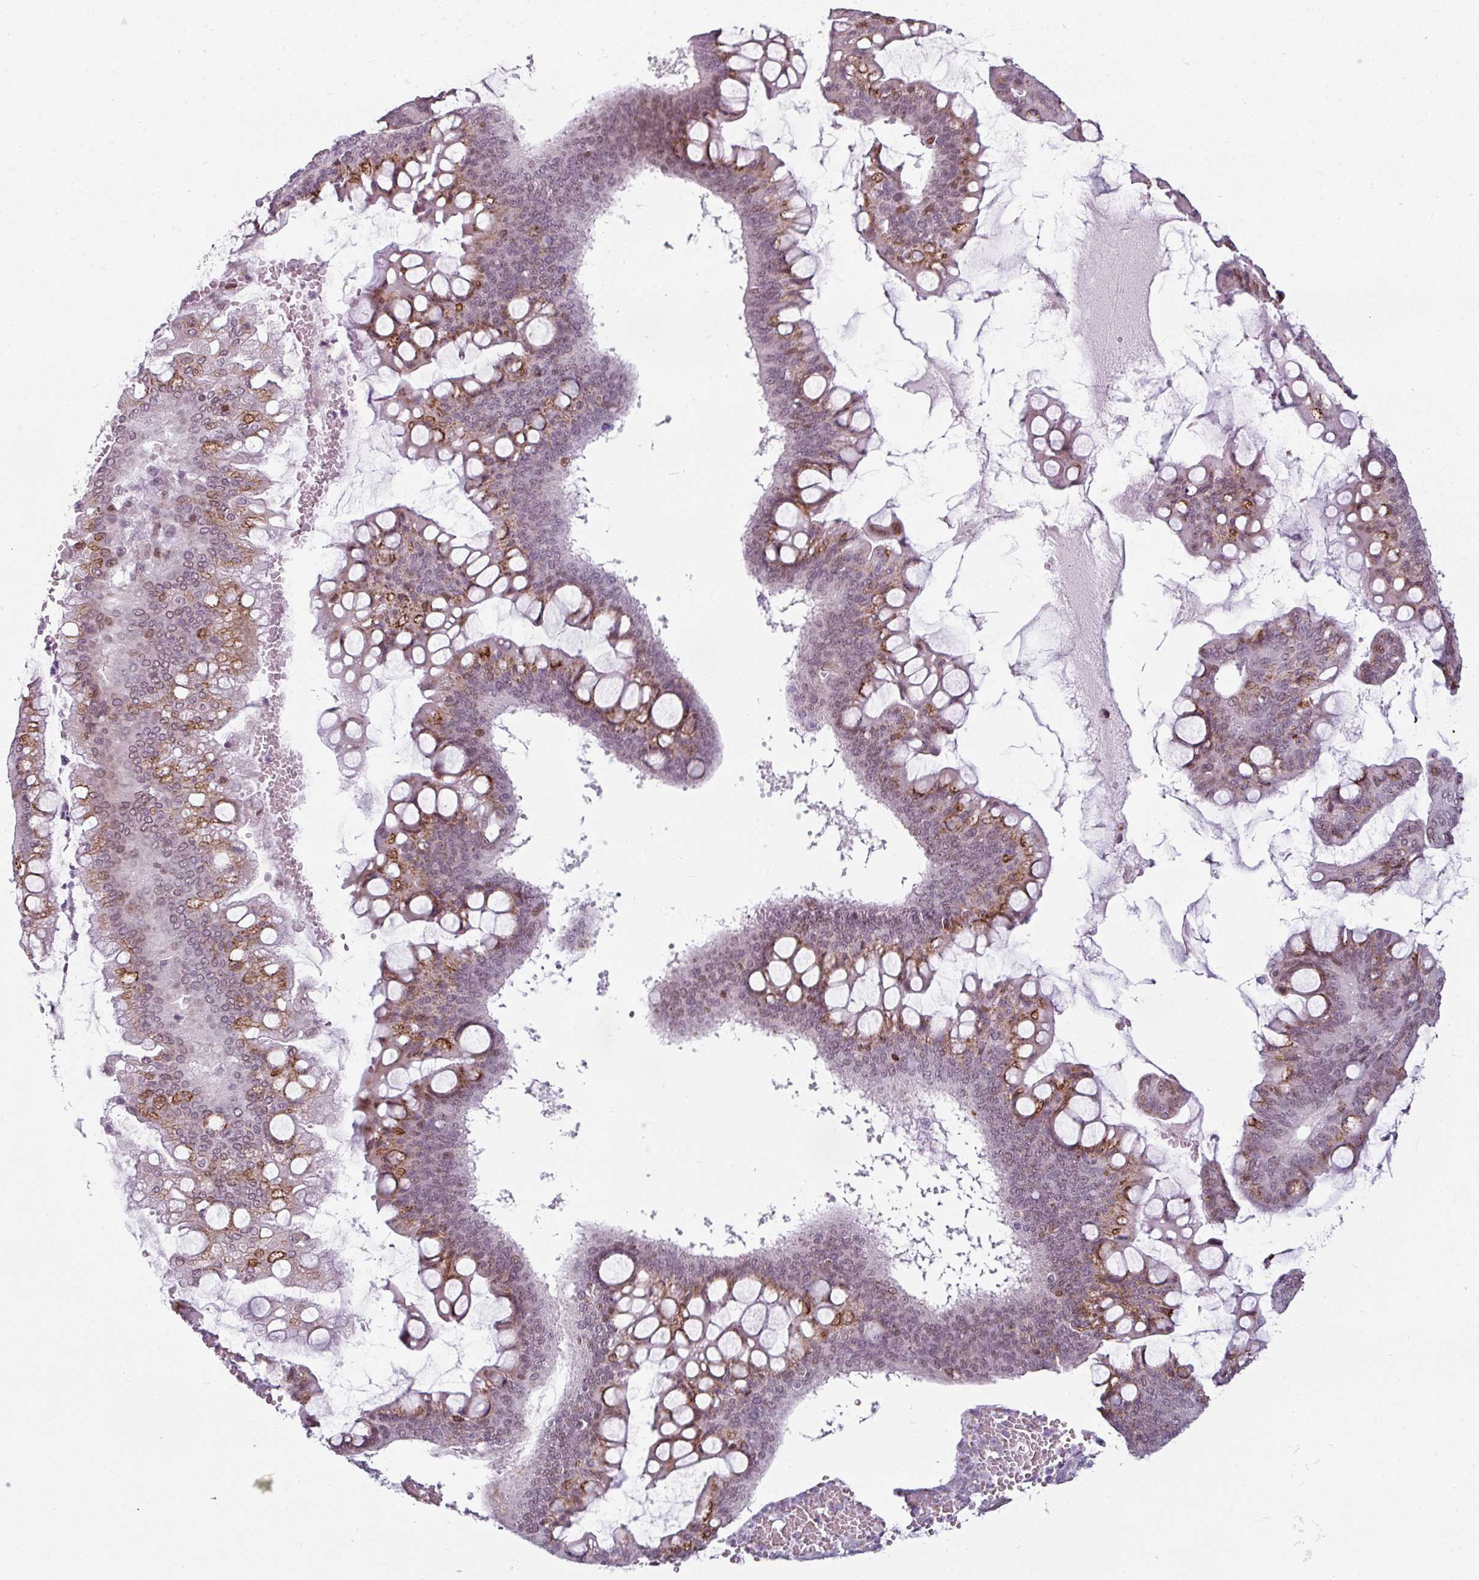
{"staining": {"intensity": "moderate", "quantity": "25%-75%", "location": "cytoplasmic/membranous,nuclear"}, "tissue": "ovarian cancer", "cell_type": "Tumor cells", "image_type": "cancer", "snomed": [{"axis": "morphology", "description": "Cystadenocarcinoma, mucinous, NOS"}, {"axis": "topography", "description": "Ovary"}], "caption": "This photomicrograph shows ovarian mucinous cystadenocarcinoma stained with immunohistochemistry to label a protein in brown. The cytoplasmic/membranous and nuclear of tumor cells show moderate positivity for the protein. Nuclei are counter-stained blue.", "gene": "SYT8", "patient": {"sex": "female", "age": 73}}